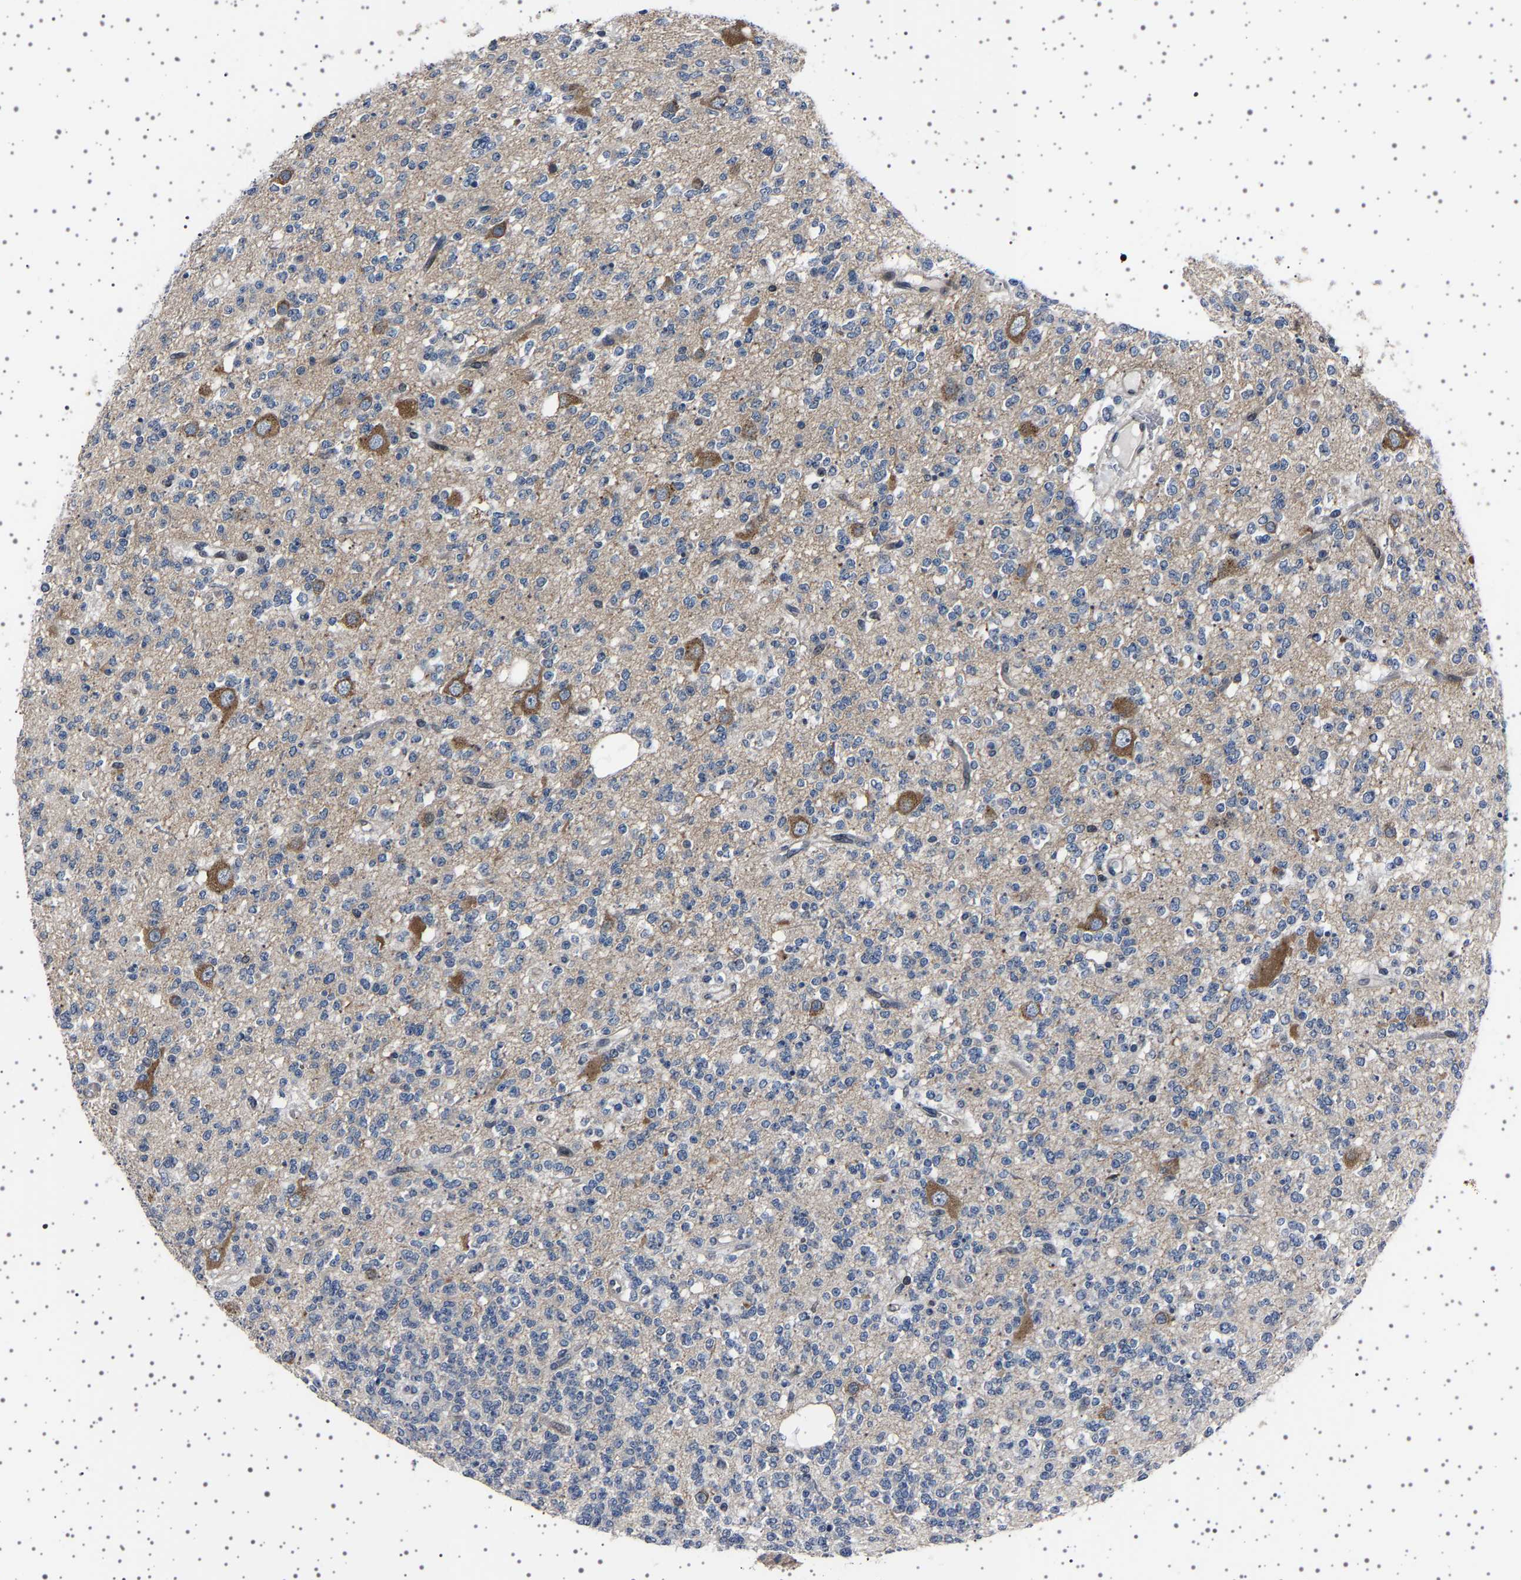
{"staining": {"intensity": "negative", "quantity": "none", "location": "none"}, "tissue": "glioma", "cell_type": "Tumor cells", "image_type": "cancer", "snomed": [{"axis": "morphology", "description": "Glioma, malignant, Low grade"}, {"axis": "topography", "description": "Brain"}], "caption": "Immunohistochemistry micrograph of neoplastic tissue: human glioma stained with DAB exhibits no significant protein positivity in tumor cells.", "gene": "PAK5", "patient": {"sex": "male", "age": 38}}